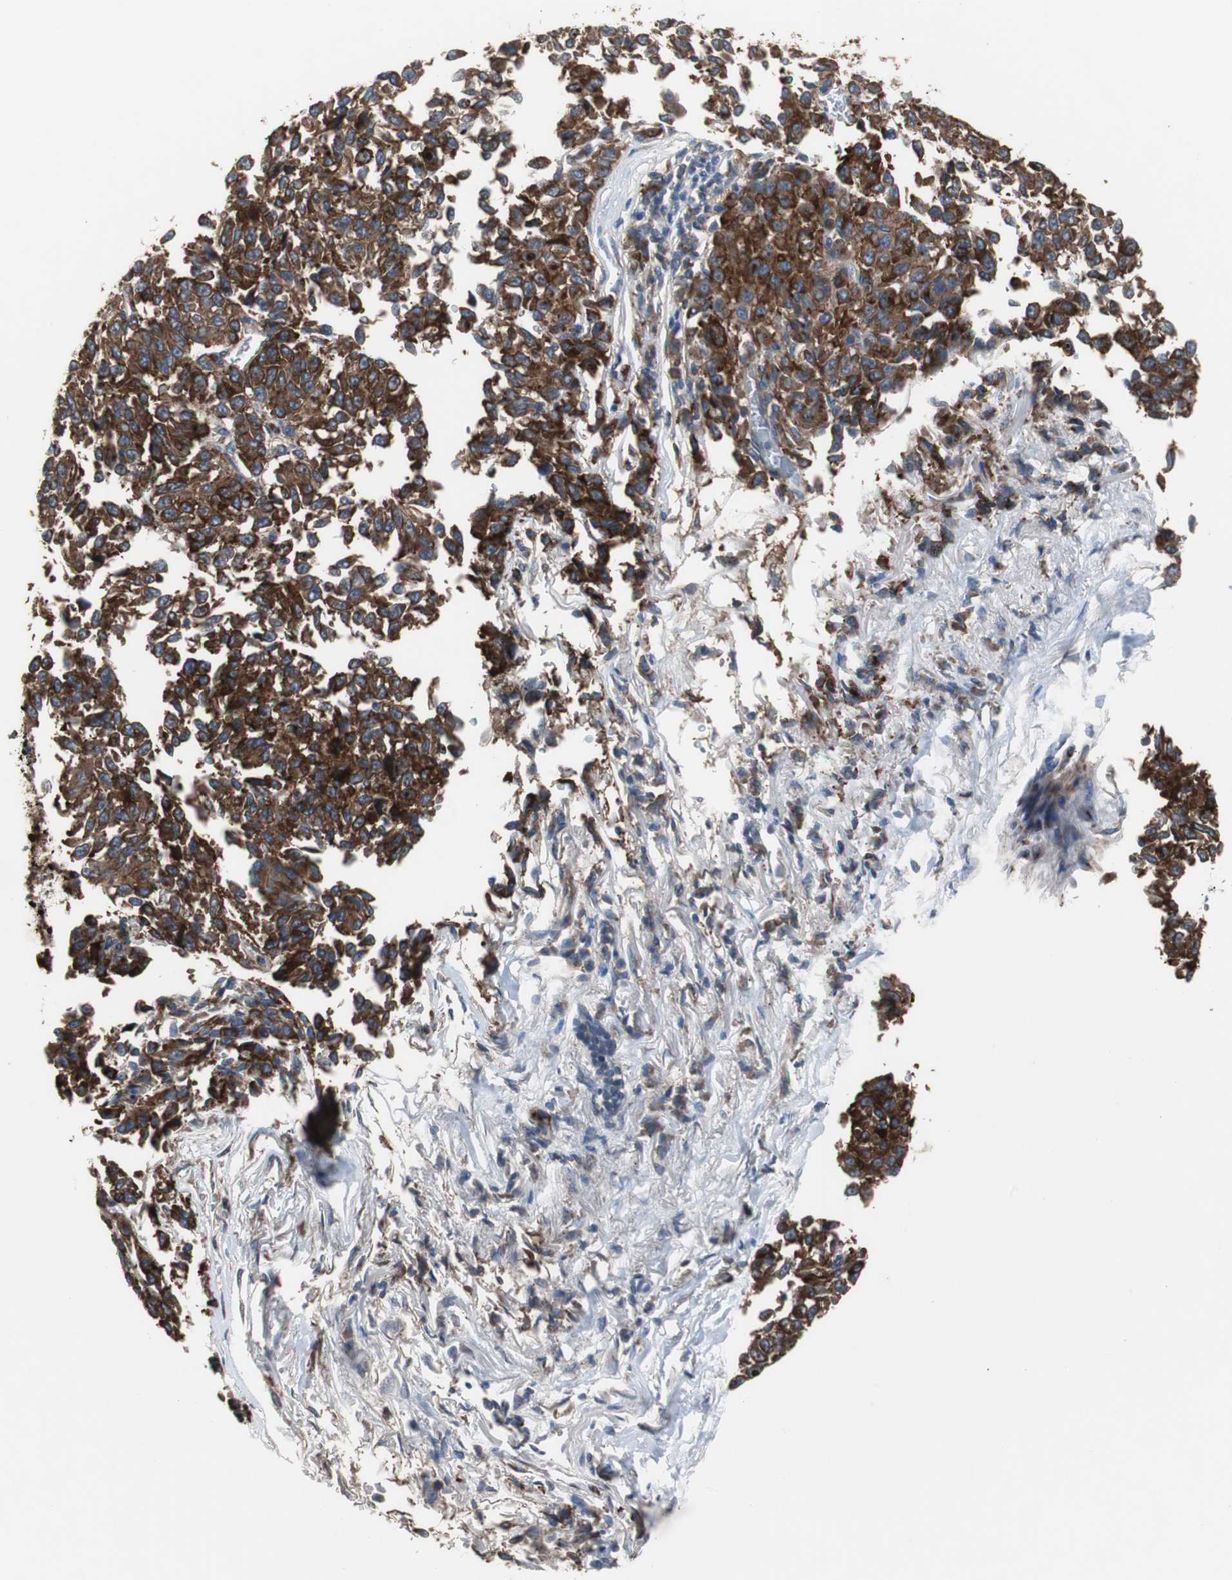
{"staining": {"intensity": "strong", "quantity": ">75%", "location": "cytoplasmic/membranous"}, "tissue": "melanoma", "cell_type": "Tumor cells", "image_type": "cancer", "snomed": [{"axis": "morphology", "description": "Malignant melanoma, Metastatic site"}, {"axis": "topography", "description": "Lung"}], "caption": "Protein analysis of melanoma tissue displays strong cytoplasmic/membranous staining in about >75% of tumor cells.", "gene": "SORT1", "patient": {"sex": "male", "age": 64}}